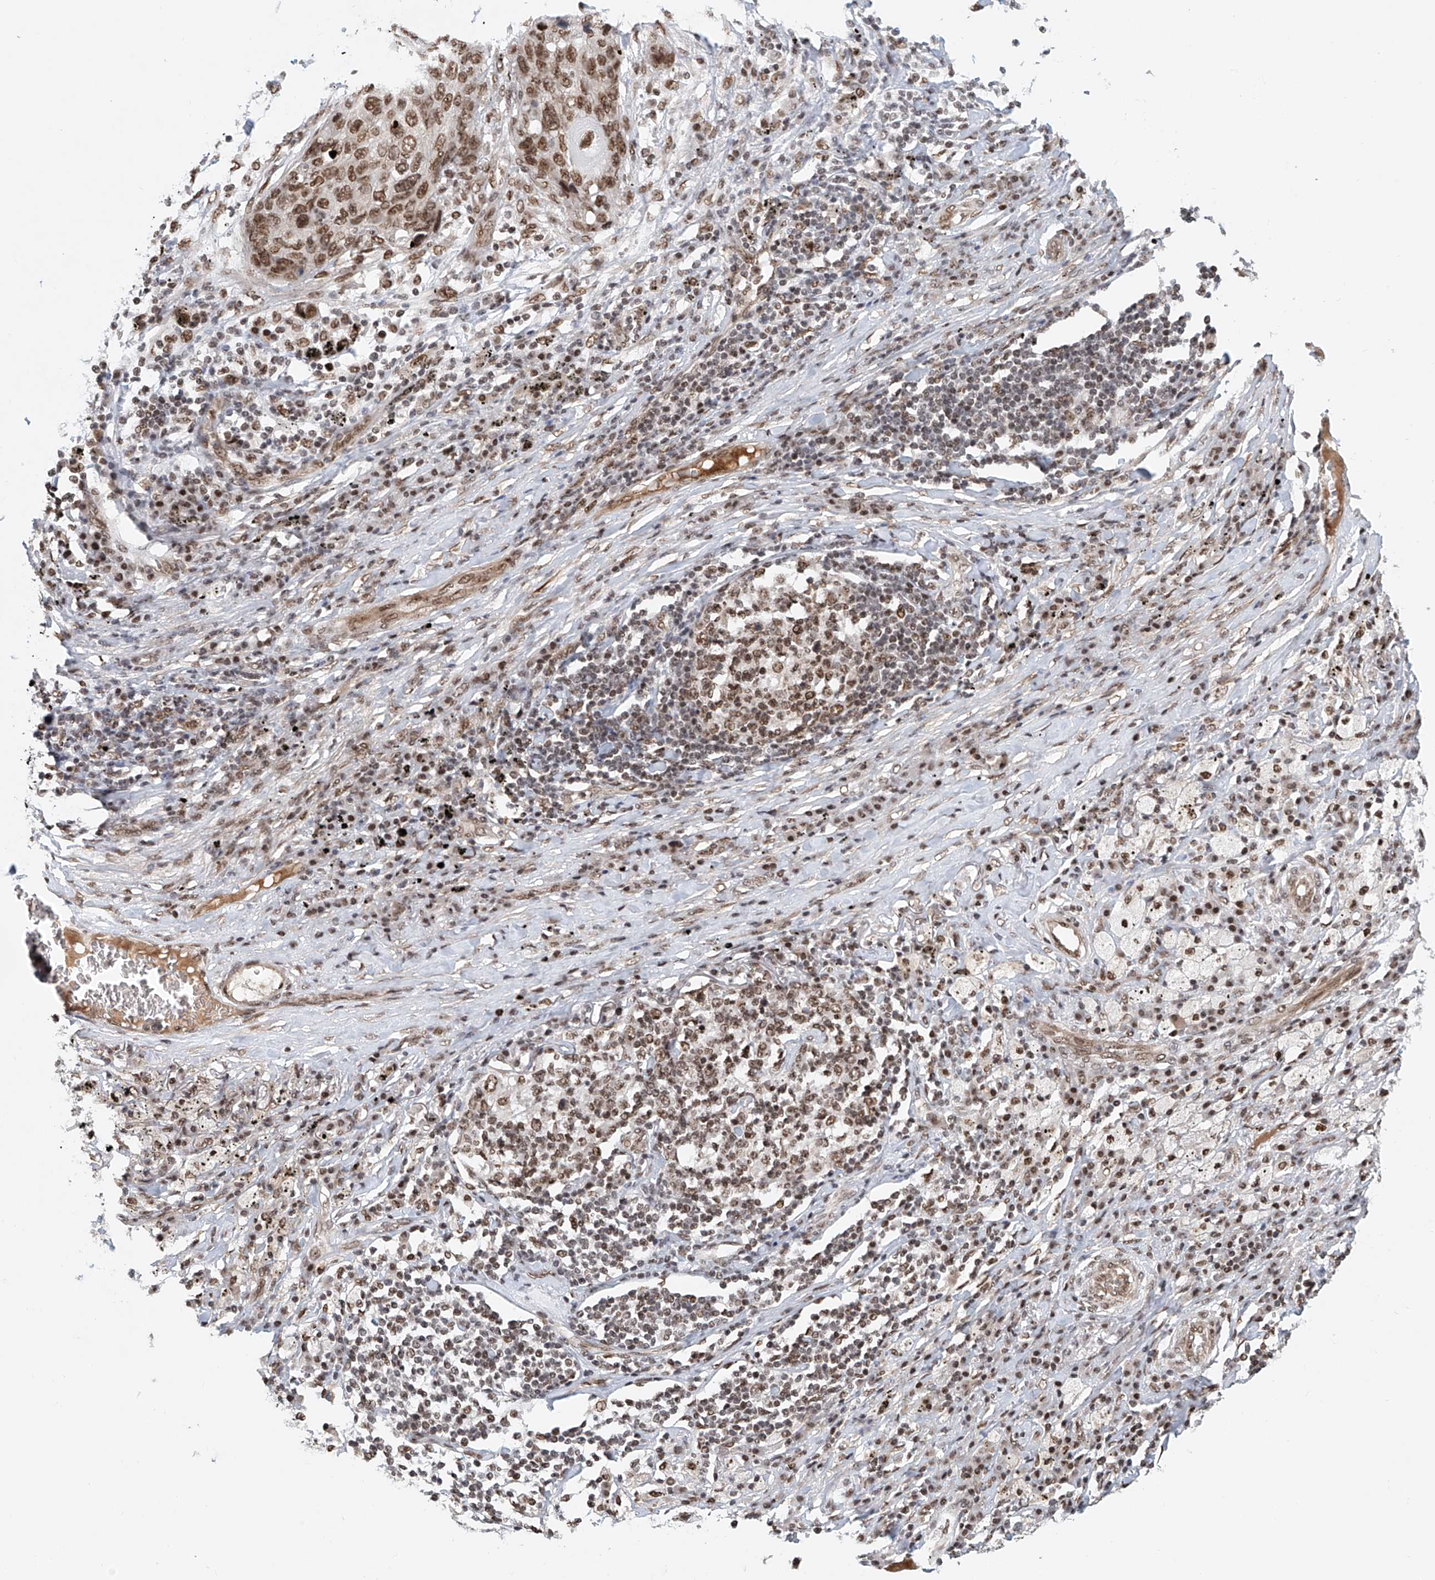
{"staining": {"intensity": "moderate", "quantity": ">75%", "location": "nuclear"}, "tissue": "lung cancer", "cell_type": "Tumor cells", "image_type": "cancer", "snomed": [{"axis": "morphology", "description": "Squamous cell carcinoma, NOS"}, {"axis": "topography", "description": "Lung"}], "caption": "The image displays staining of squamous cell carcinoma (lung), revealing moderate nuclear protein positivity (brown color) within tumor cells. The staining was performed using DAB (3,3'-diaminobenzidine), with brown indicating positive protein expression. Nuclei are stained blue with hematoxylin.", "gene": "ZNF470", "patient": {"sex": "female", "age": 63}}